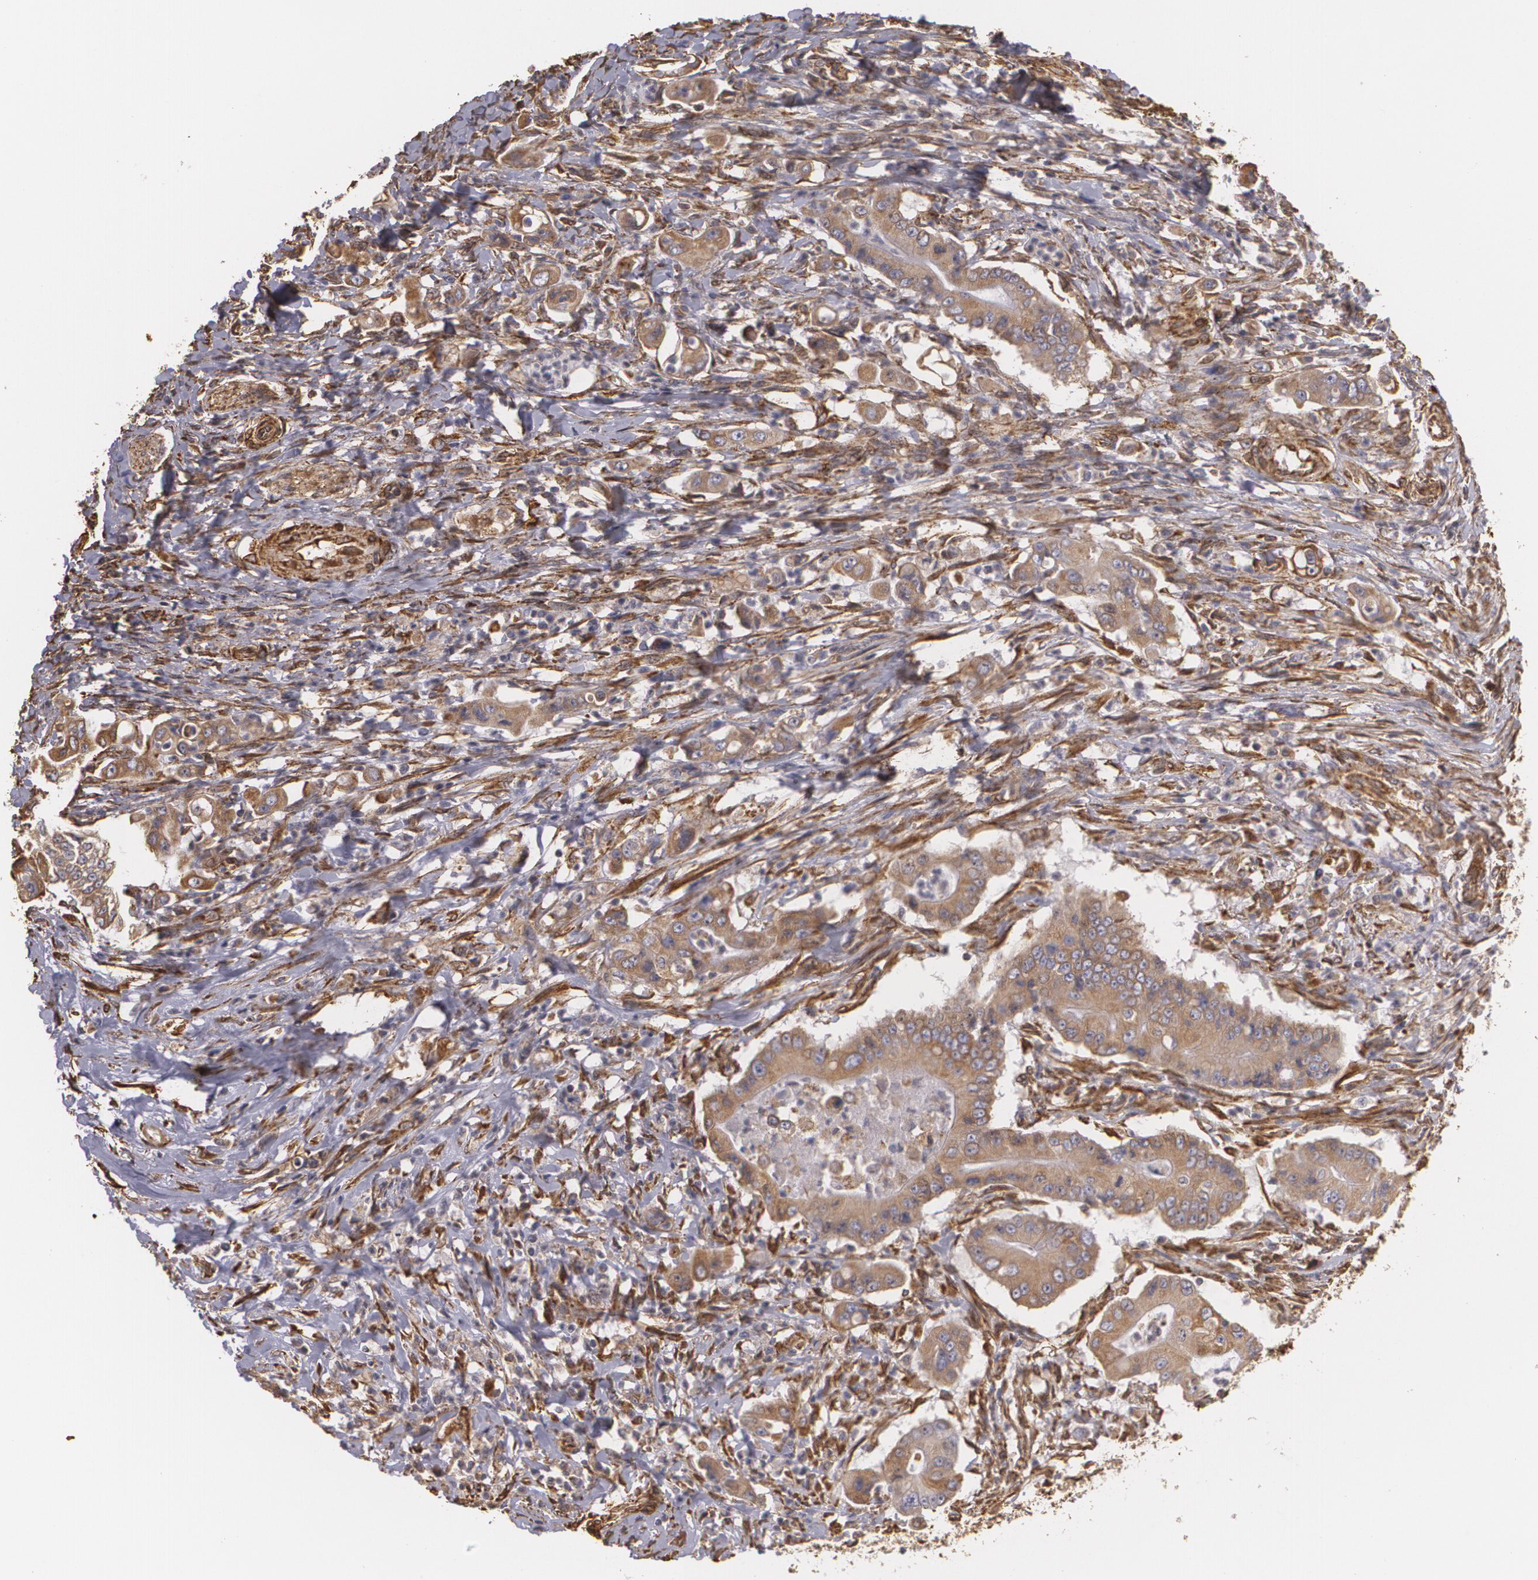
{"staining": {"intensity": "moderate", "quantity": ">75%", "location": "cytoplasmic/membranous"}, "tissue": "pancreatic cancer", "cell_type": "Tumor cells", "image_type": "cancer", "snomed": [{"axis": "morphology", "description": "Adenocarcinoma, NOS"}, {"axis": "topography", "description": "Pancreas"}], "caption": "This histopathology image exhibits IHC staining of human pancreatic cancer (adenocarcinoma), with medium moderate cytoplasmic/membranous expression in approximately >75% of tumor cells.", "gene": "CYB5R3", "patient": {"sex": "male", "age": 62}}